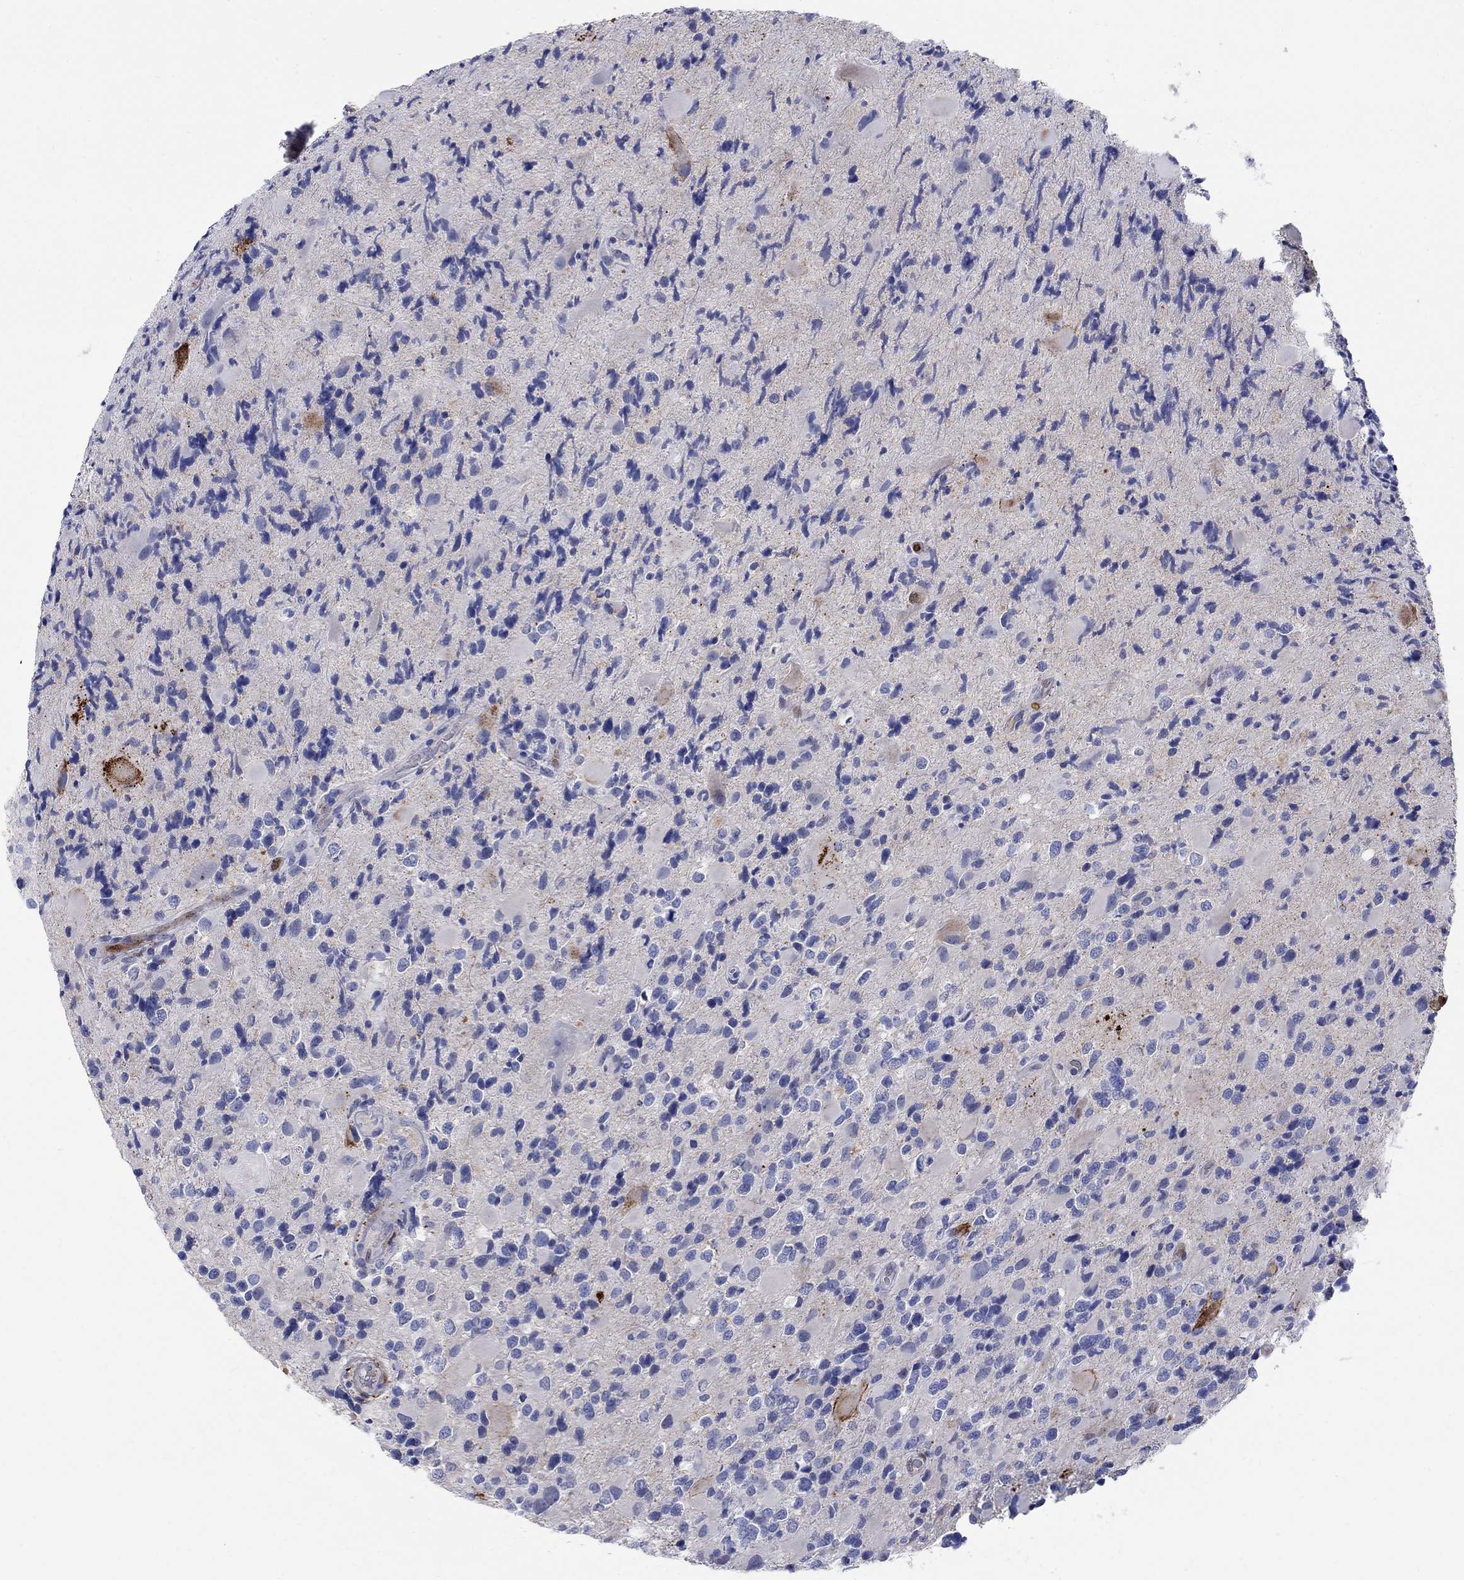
{"staining": {"intensity": "negative", "quantity": "none", "location": "none"}, "tissue": "glioma", "cell_type": "Tumor cells", "image_type": "cancer", "snomed": [{"axis": "morphology", "description": "Glioma, malignant, Low grade"}, {"axis": "topography", "description": "Brain"}], "caption": "Protein analysis of glioma shows no significant expression in tumor cells. (DAB (3,3'-diaminobenzidine) immunohistochemistry visualized using brightfield microscopy, high magnification).", "gene": "AKR1C2", "patient": {"sex": "female", "age": 32}}